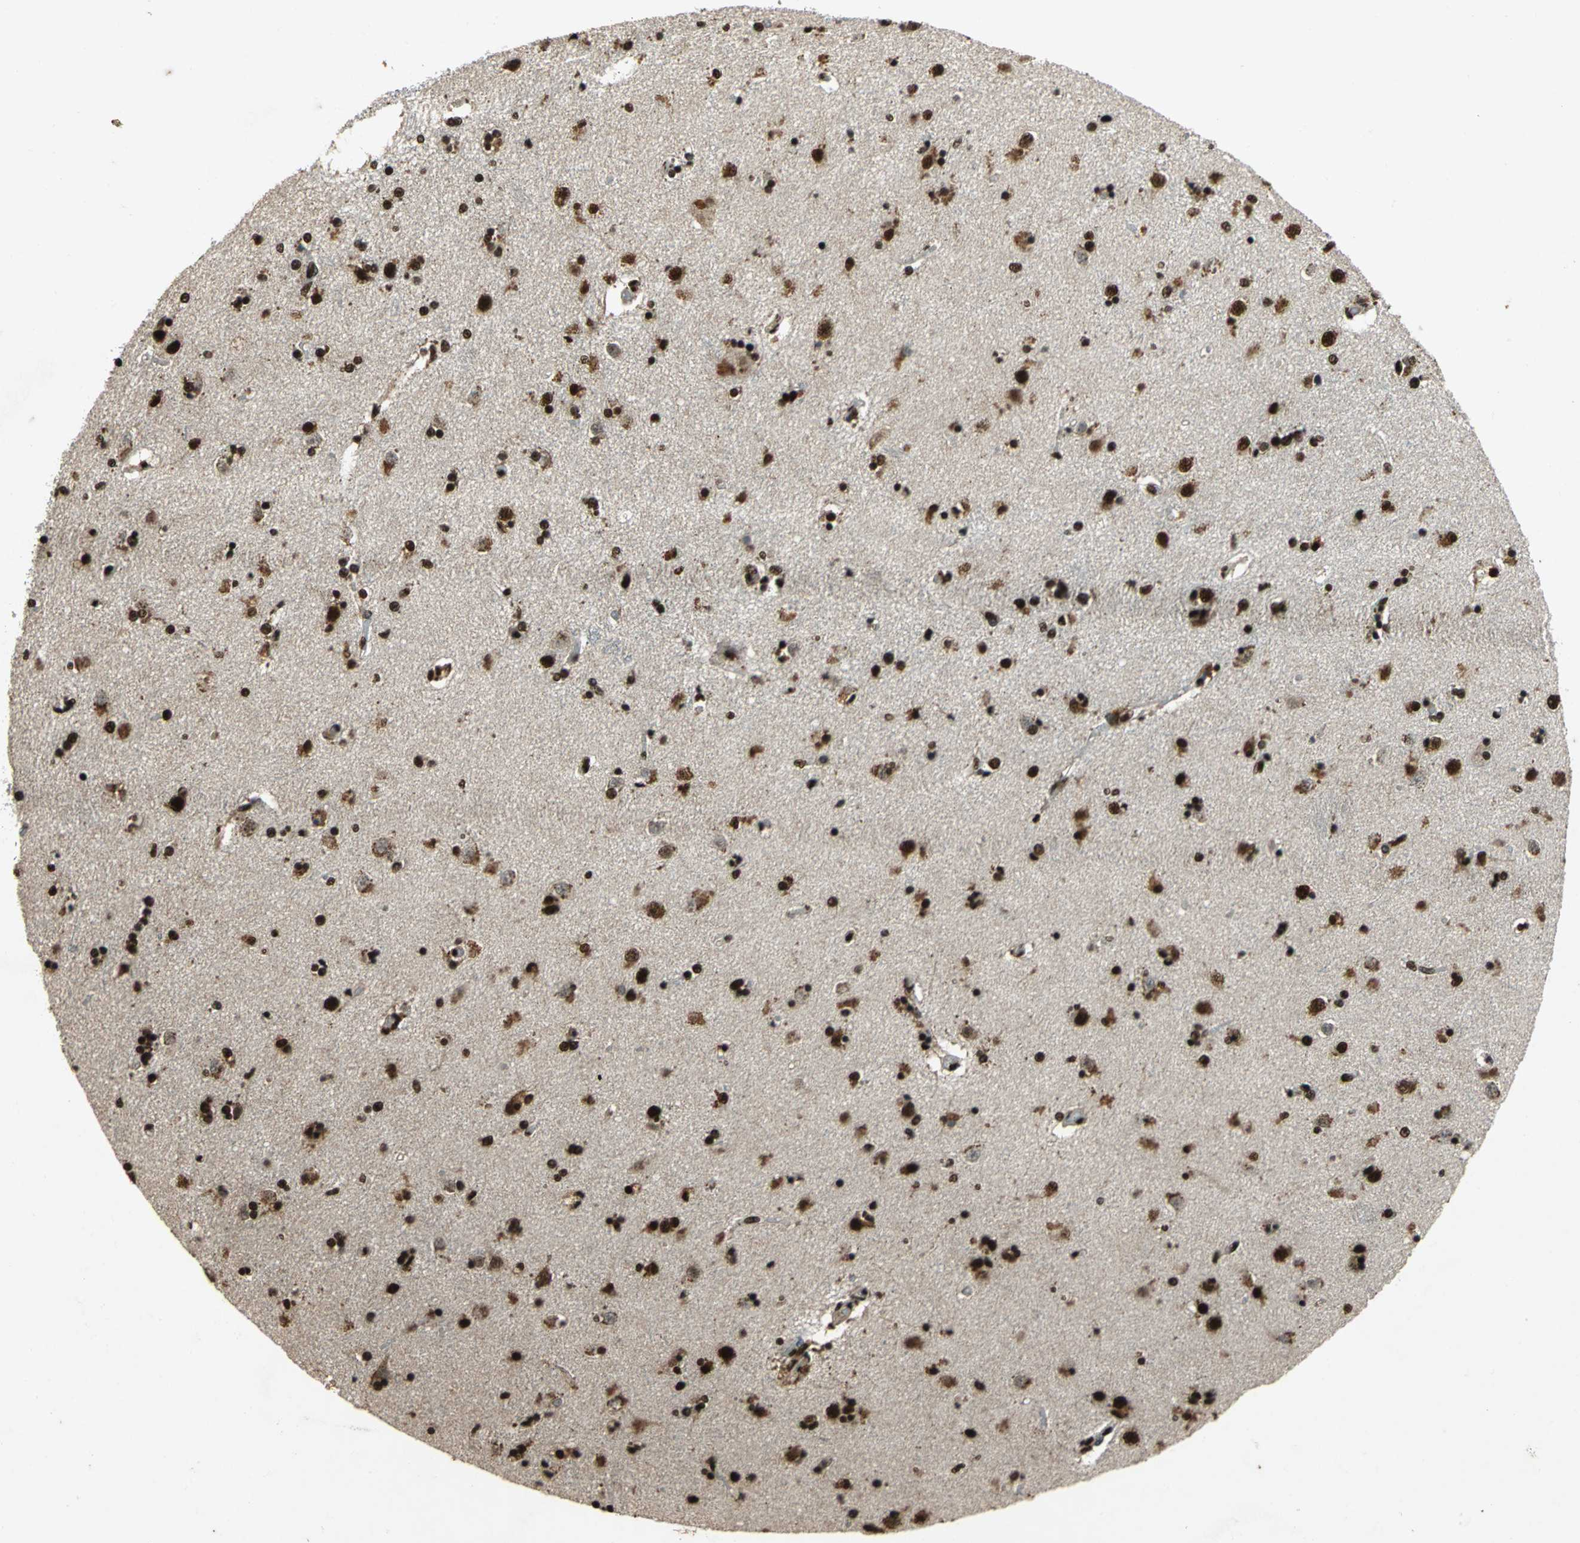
{"staining": {"intensity": "strong", "quantity": ">75%", "location": "nuclear"}, "tissue": "caudate", "cell_type": "Glial cells", "image_type": "normal", "snomed": [{"axis": "morphology", "description": "Normal tissue, NOS"}, {"axis": "topography", "description": "Lateral ventricle wall"}], "caption": "Protein staining of normal caudate reveals strong nuclear staining in approximately >75% of glial cells. The protein of interest is shown in brown color, while the nuclei are stained blue.", "gene": "MTA2", "patient": {"sex": "female", "age": 54}}